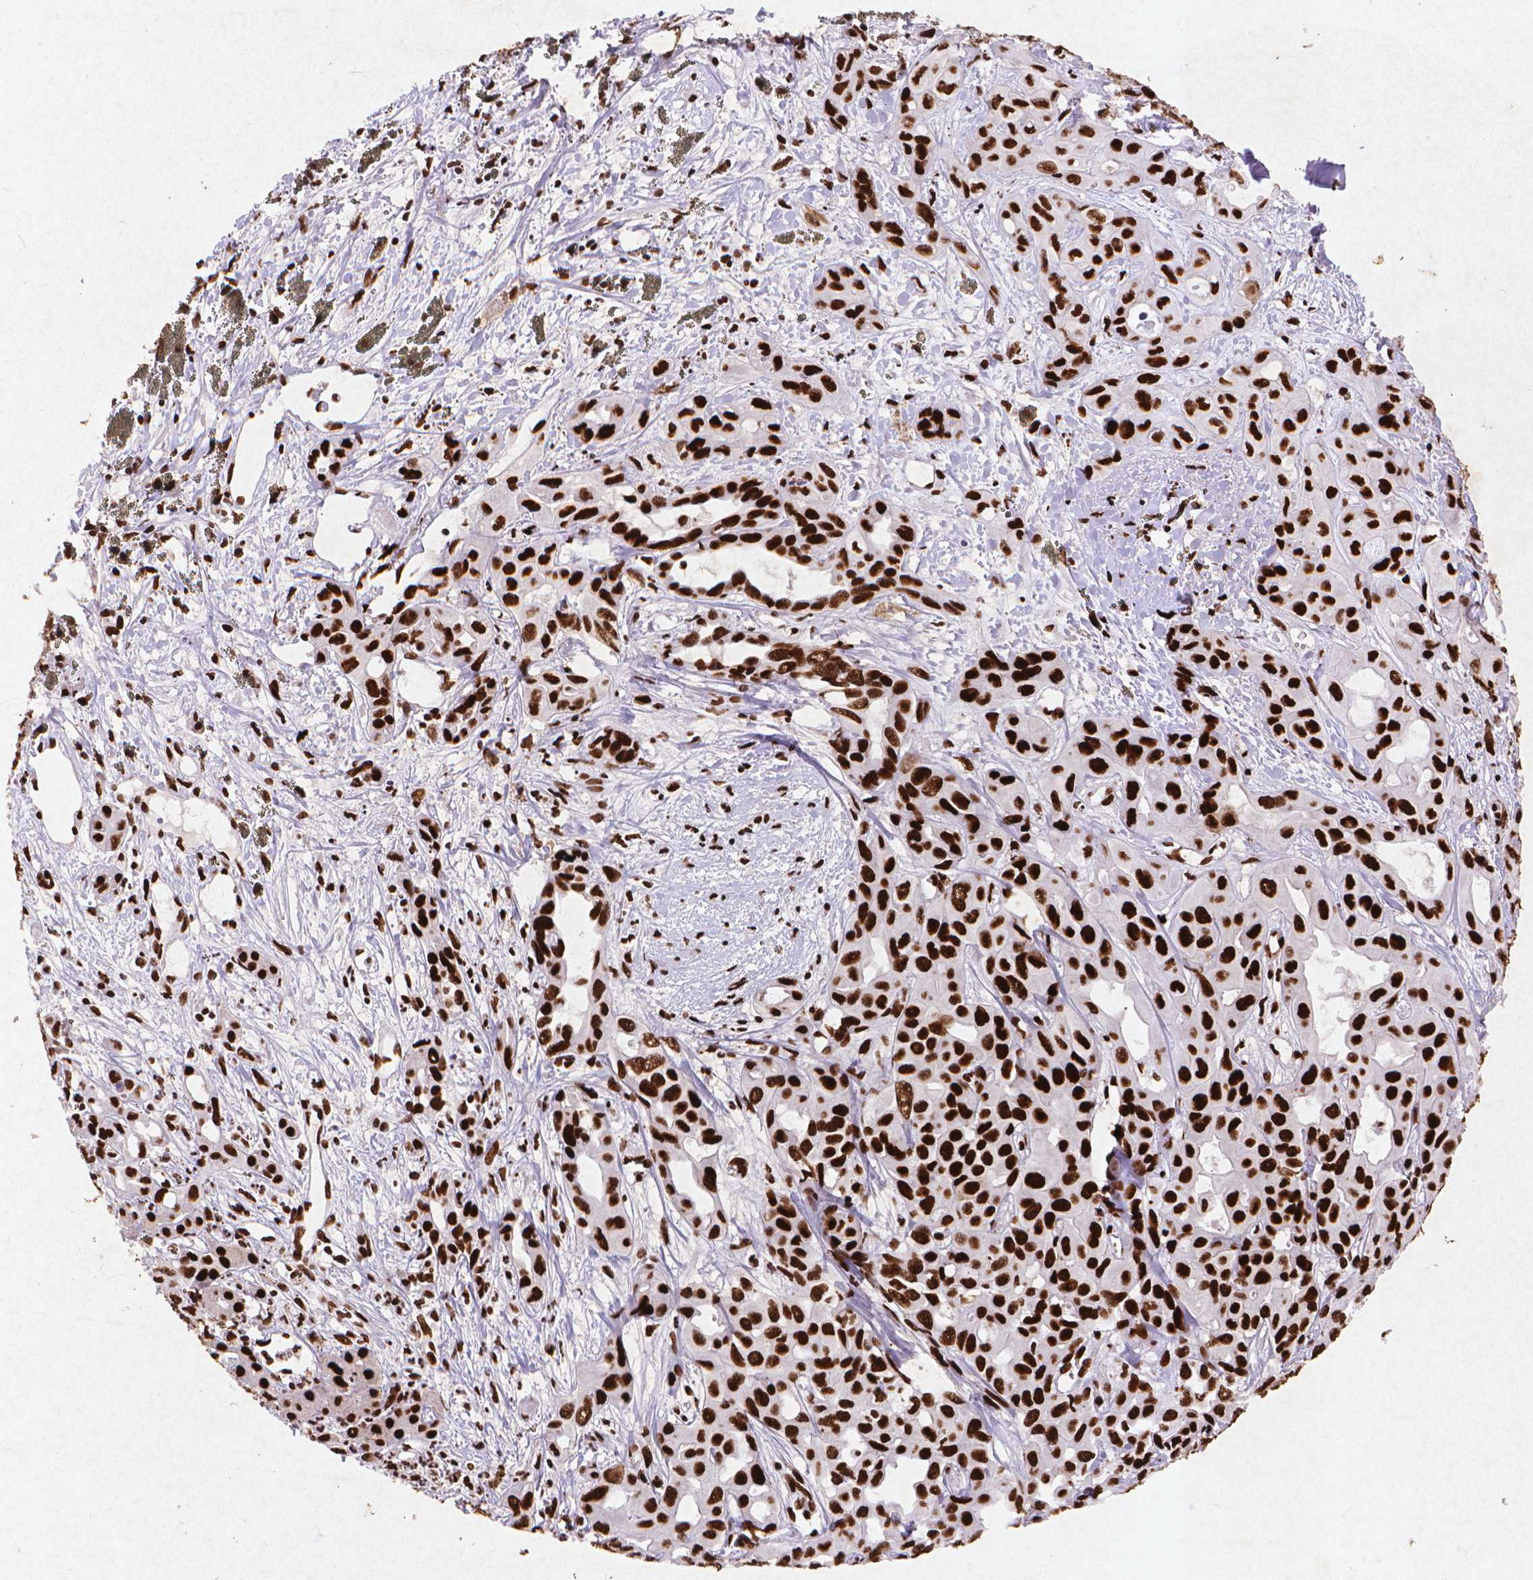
{"staining": {"intensity": "strong", "quantity": ">75%", "location": "nuclear"}, "tissue": "liver cancer", "cell_type": "Tumor cells", "image_type": "cancer", "snomed": [{"axis": "morphology", "description": "Cholangiocarcinoma"}, {"axis": "topography", "description": "Liver"}], "caption": "Protein staining of cholangiocarcinoma (liver) tissue demonstrates strong nuclear expression in approximately >75% of tumor cells.", "gene": "CITED2", "patient": {"sex": "female", "age": 60}}